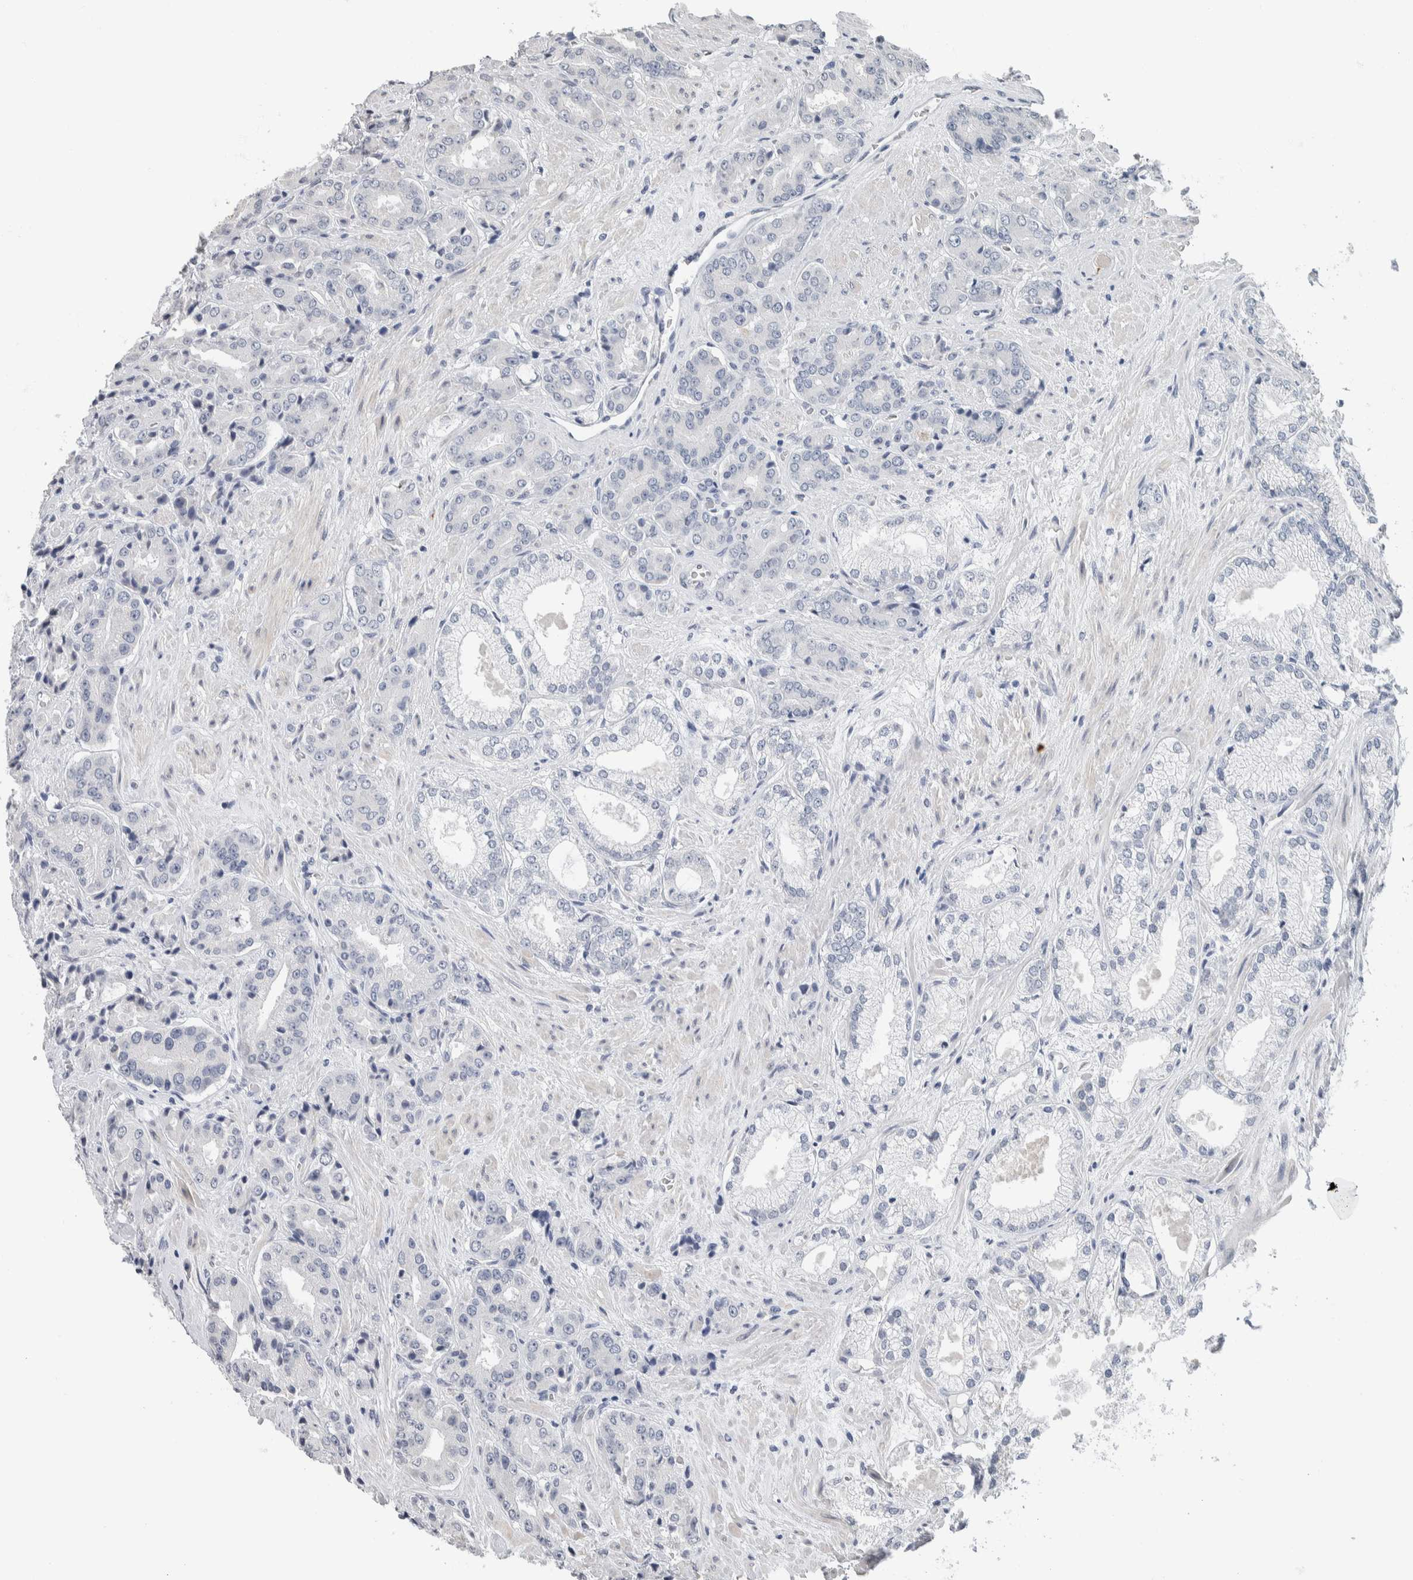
{"staining": {"intensity": "negative", "quantity": "none", "location": "none"}, "tissue": "prostate cancer", "cell_type": "Tumor cells", "image_type": "cancer", "snomed": [{"axis": "morphology", "description": "Adenocarcinoma, High grade"}, {"axis": "topography", "description": "Prostate"}], "caption": "Image shows no protein expression in tumor cells of prostate cancer tissue. (DAB (3,3'-diaminobenzidine) IHC visualized using brightfield microscopy, high magnification).", "gene": "NEFM", "patient": {"sex": "male", "age": 71}}